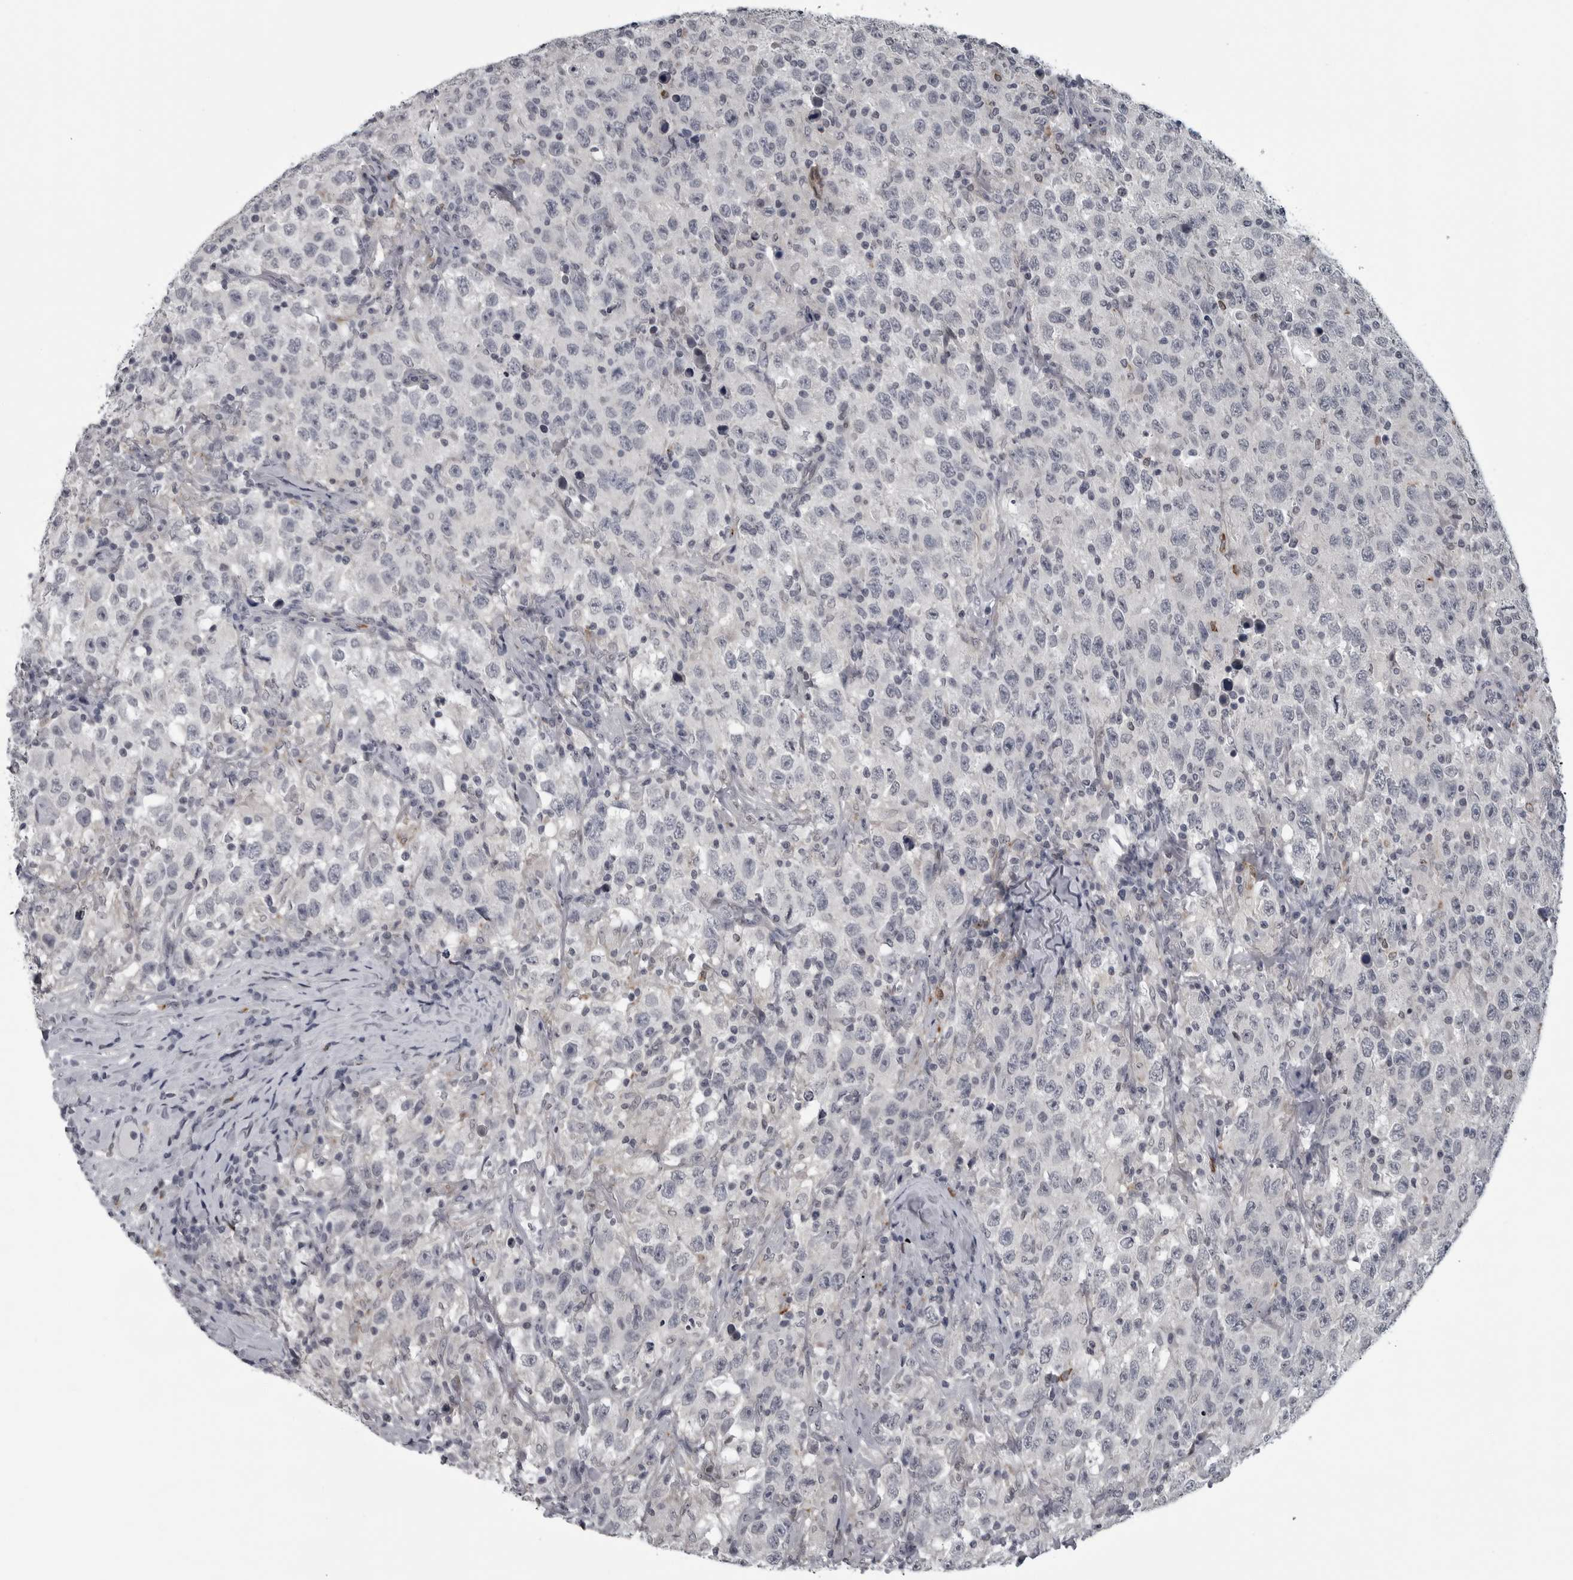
{"staining": {"intensity": "negative", "quantity": "none", "location": "none"}, "tissue": "testis cancer", "cell_type": "Tumor cells", "image_type": "cancer", "snomed": [{"axis": "morphology", "description": "Seminoma, NOS"}, {"axis": "topography", "description": "Testis"}], "caption": "IHC of seminoma (testis) shows no positivity in tumor cells.", "gene": "LYSMD1", "patient": {"sex": "male", "age": 41}}